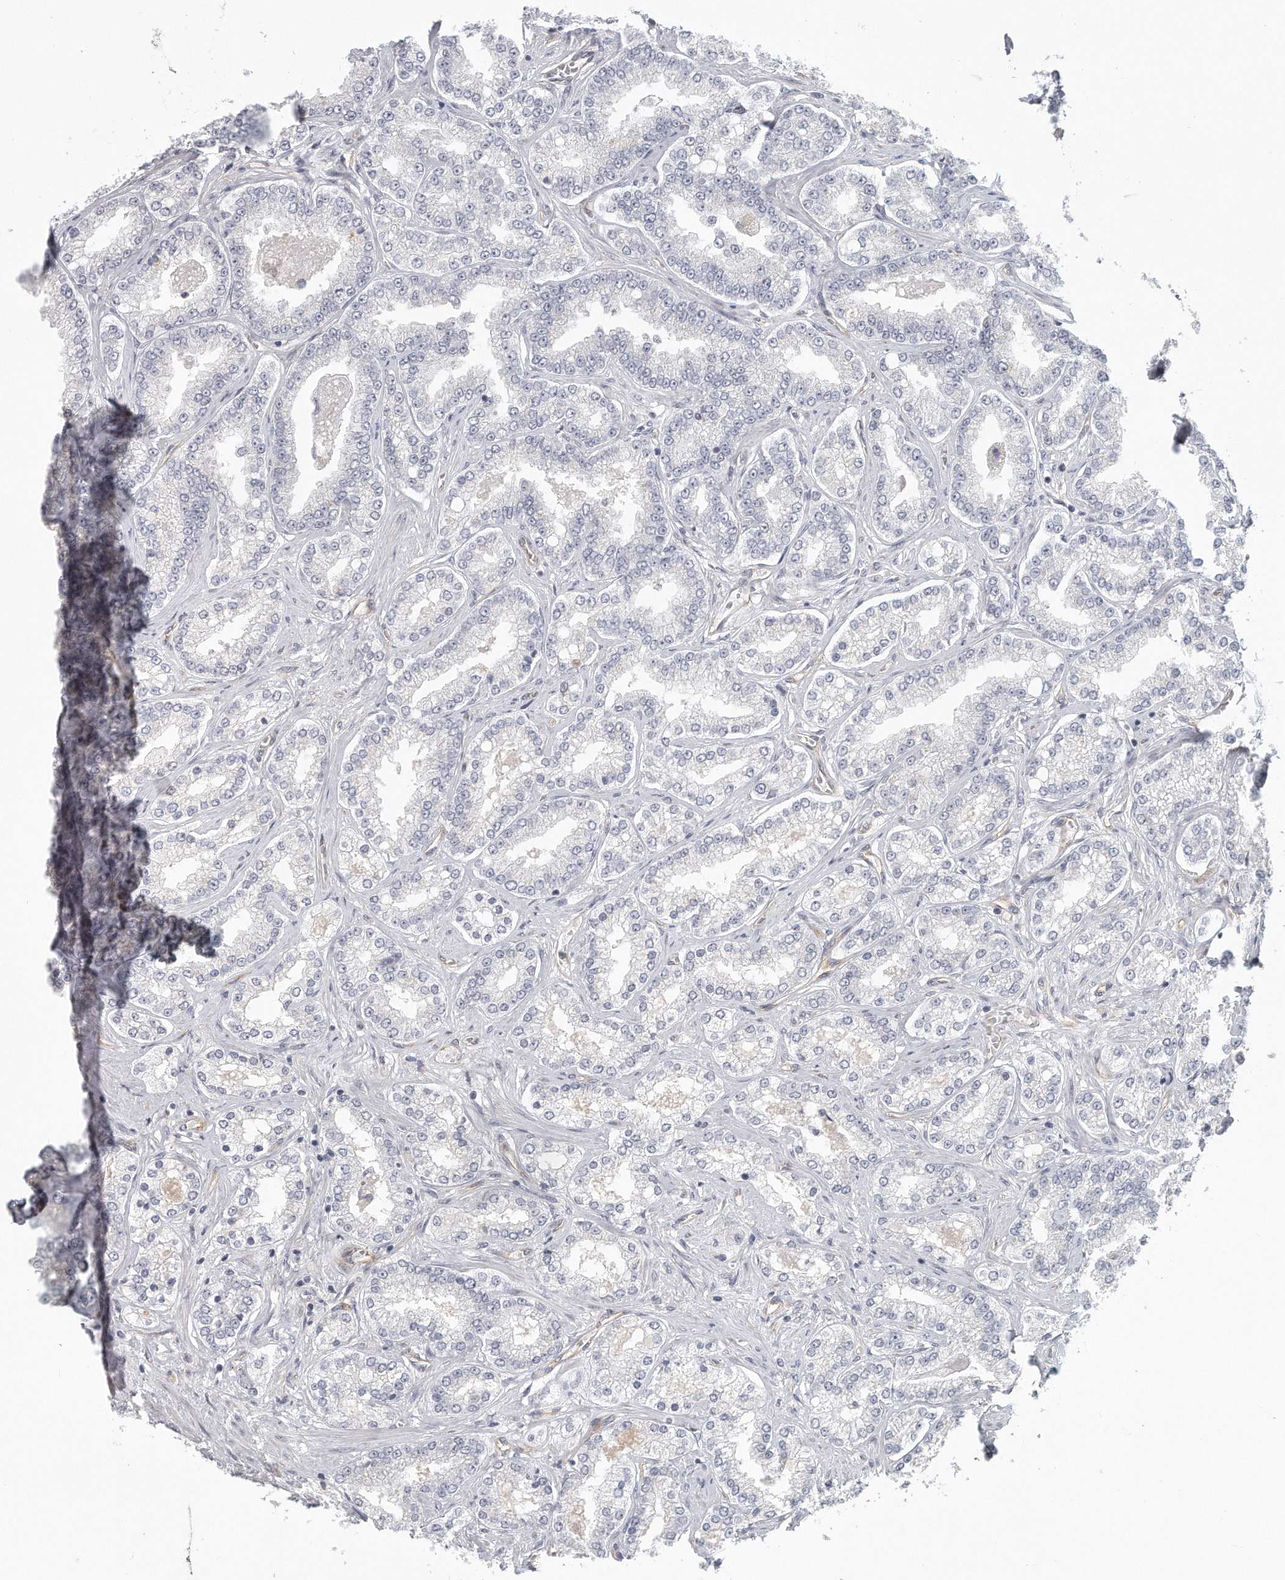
{"staining": {"intensity": "negative", "quantity": "none", "location": "none"}, "tissue": "prostate cancer", "cell_type": "Tumor cells", "image_type": "cancer", "snomed": [{"axis": "morphology", "description": "Normal tissue, NOS"}, {"axis": "morphology", "description": "Adenocarcinoma, High grade"}, {"axis": "topography", "description": "Prostate"}], "caption": "The image shows no staining of tumor cells in prostate cancer. (Brightfield microscopy of DAB (3,3'-diaminobenzidine) immunohistochemistry (IHC) at high magnification).", "gene": "MTERF4", "patient": {"sex": "male", "age": 83}}